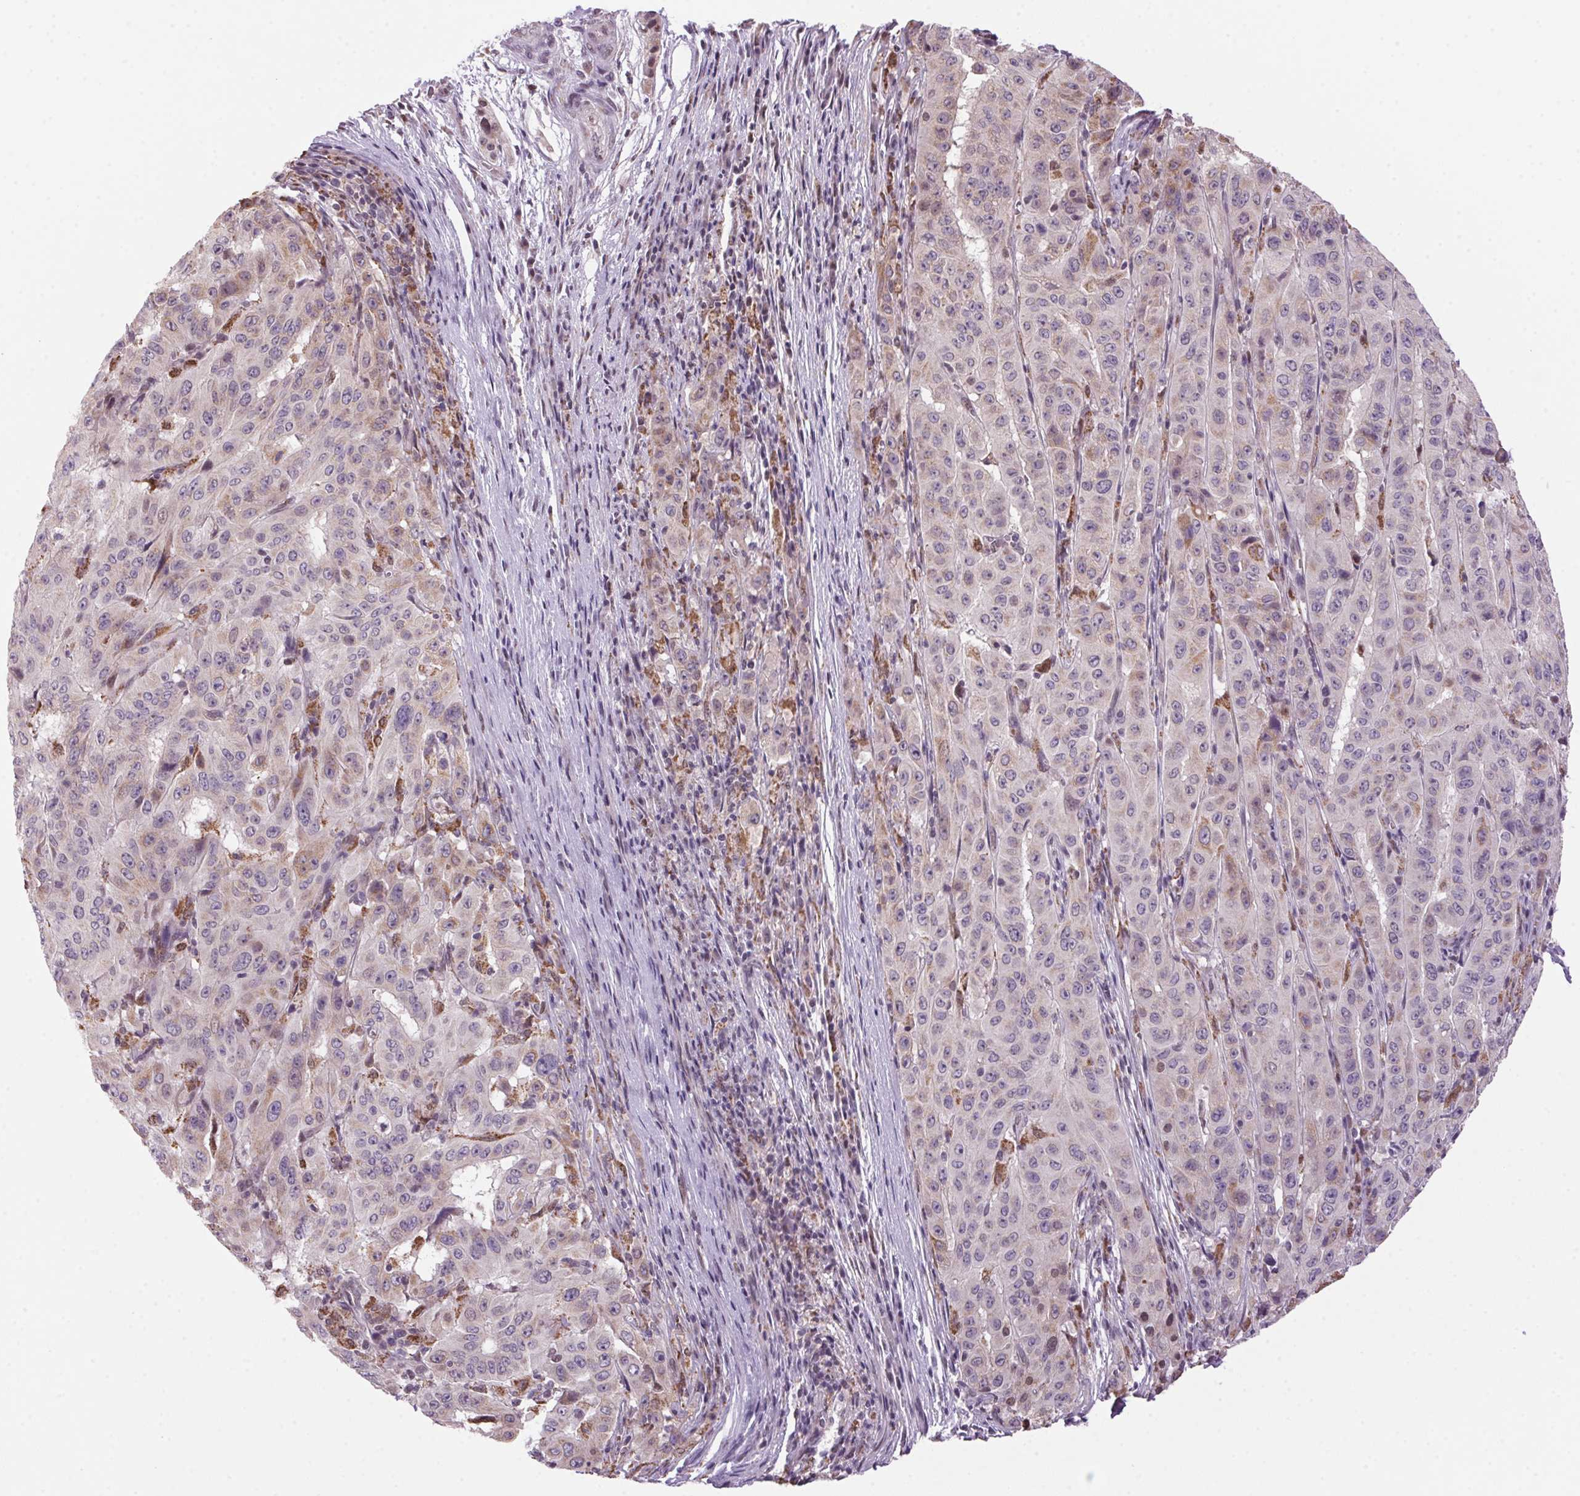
{"staining": {"intensity": "weak", "quantity": "<25%", "location": "cytoplasmic/membranous"}, "tissue": "pancreatic cancer", "cell_type": "Tumor cells", "image_type": "cancer", "snomed": [{"axis": "morphology", "description": "Adenocarcinoma, NOS"}, {"axis": "topography", "description": "Pancreas"}], "caption": "The immunohistochemistry photomicrograph has no significant expression in tumor cells of pancreatic cancer tissue. (Stains: DAB (3,3'-diaminobenzidine) IHC with hematoxylin counter stain, Microscopy: brightfield microscopy at high magnification).", "gene": "AKR1E2", "patient": {"sex": "male", "age": 63}}